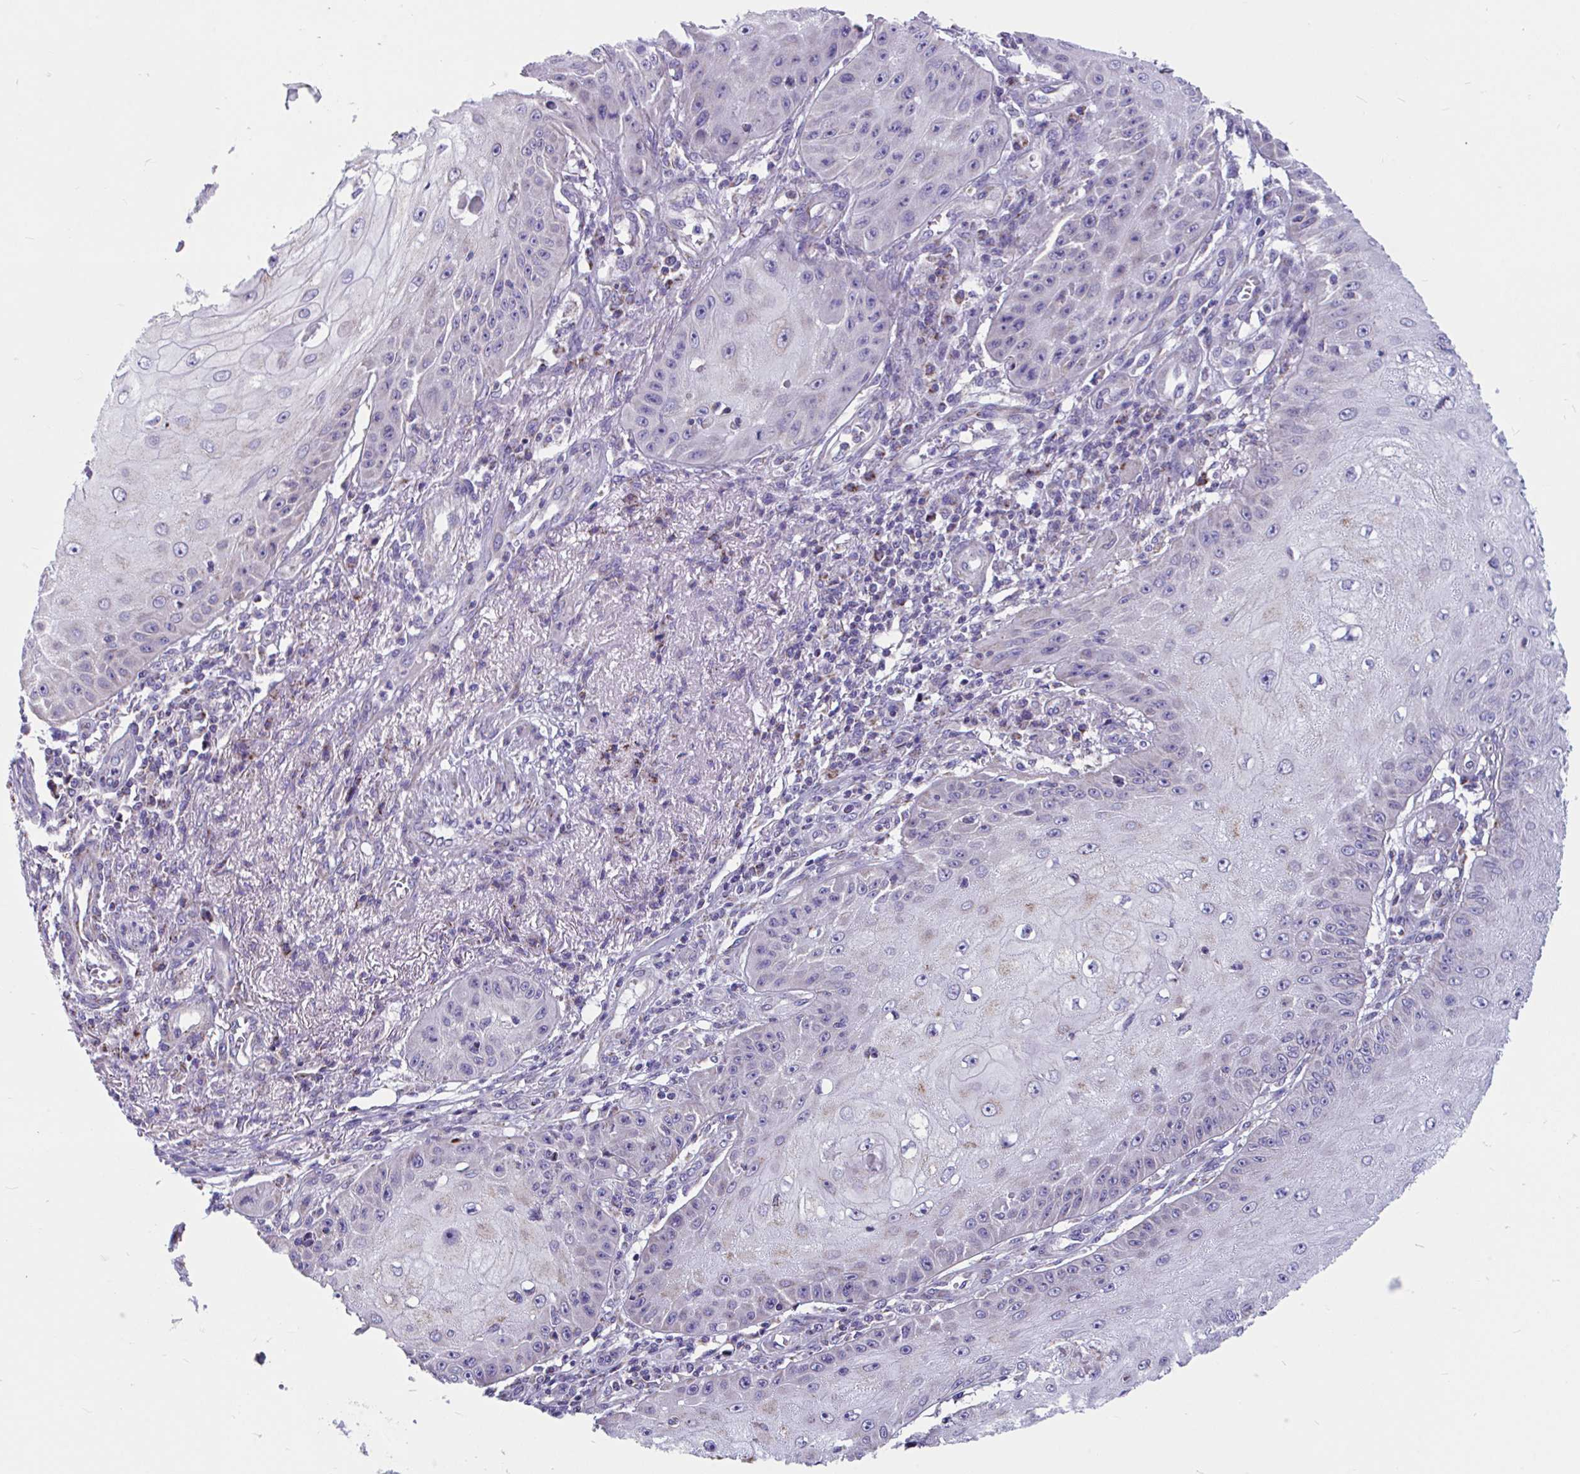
{"staining": {"intensity": "weak", "quantity": "<25%", "location": "cytoplasmic/membranous"}, "tissue": "skin cancer", "cell_type": "Tumor cells", "image_type": "cancer", "snomed": [{"axis": "morphology", "description": "Squamous cell carcinoma, NOS"}, {"axis": "topography", "description": "Skin"}], "caption": "Tumor cells are negative for protein expression in human skin squamous cell carcinoma.", "gene": "OR13A1", "patient": {"sex": "male", "age": 70}}